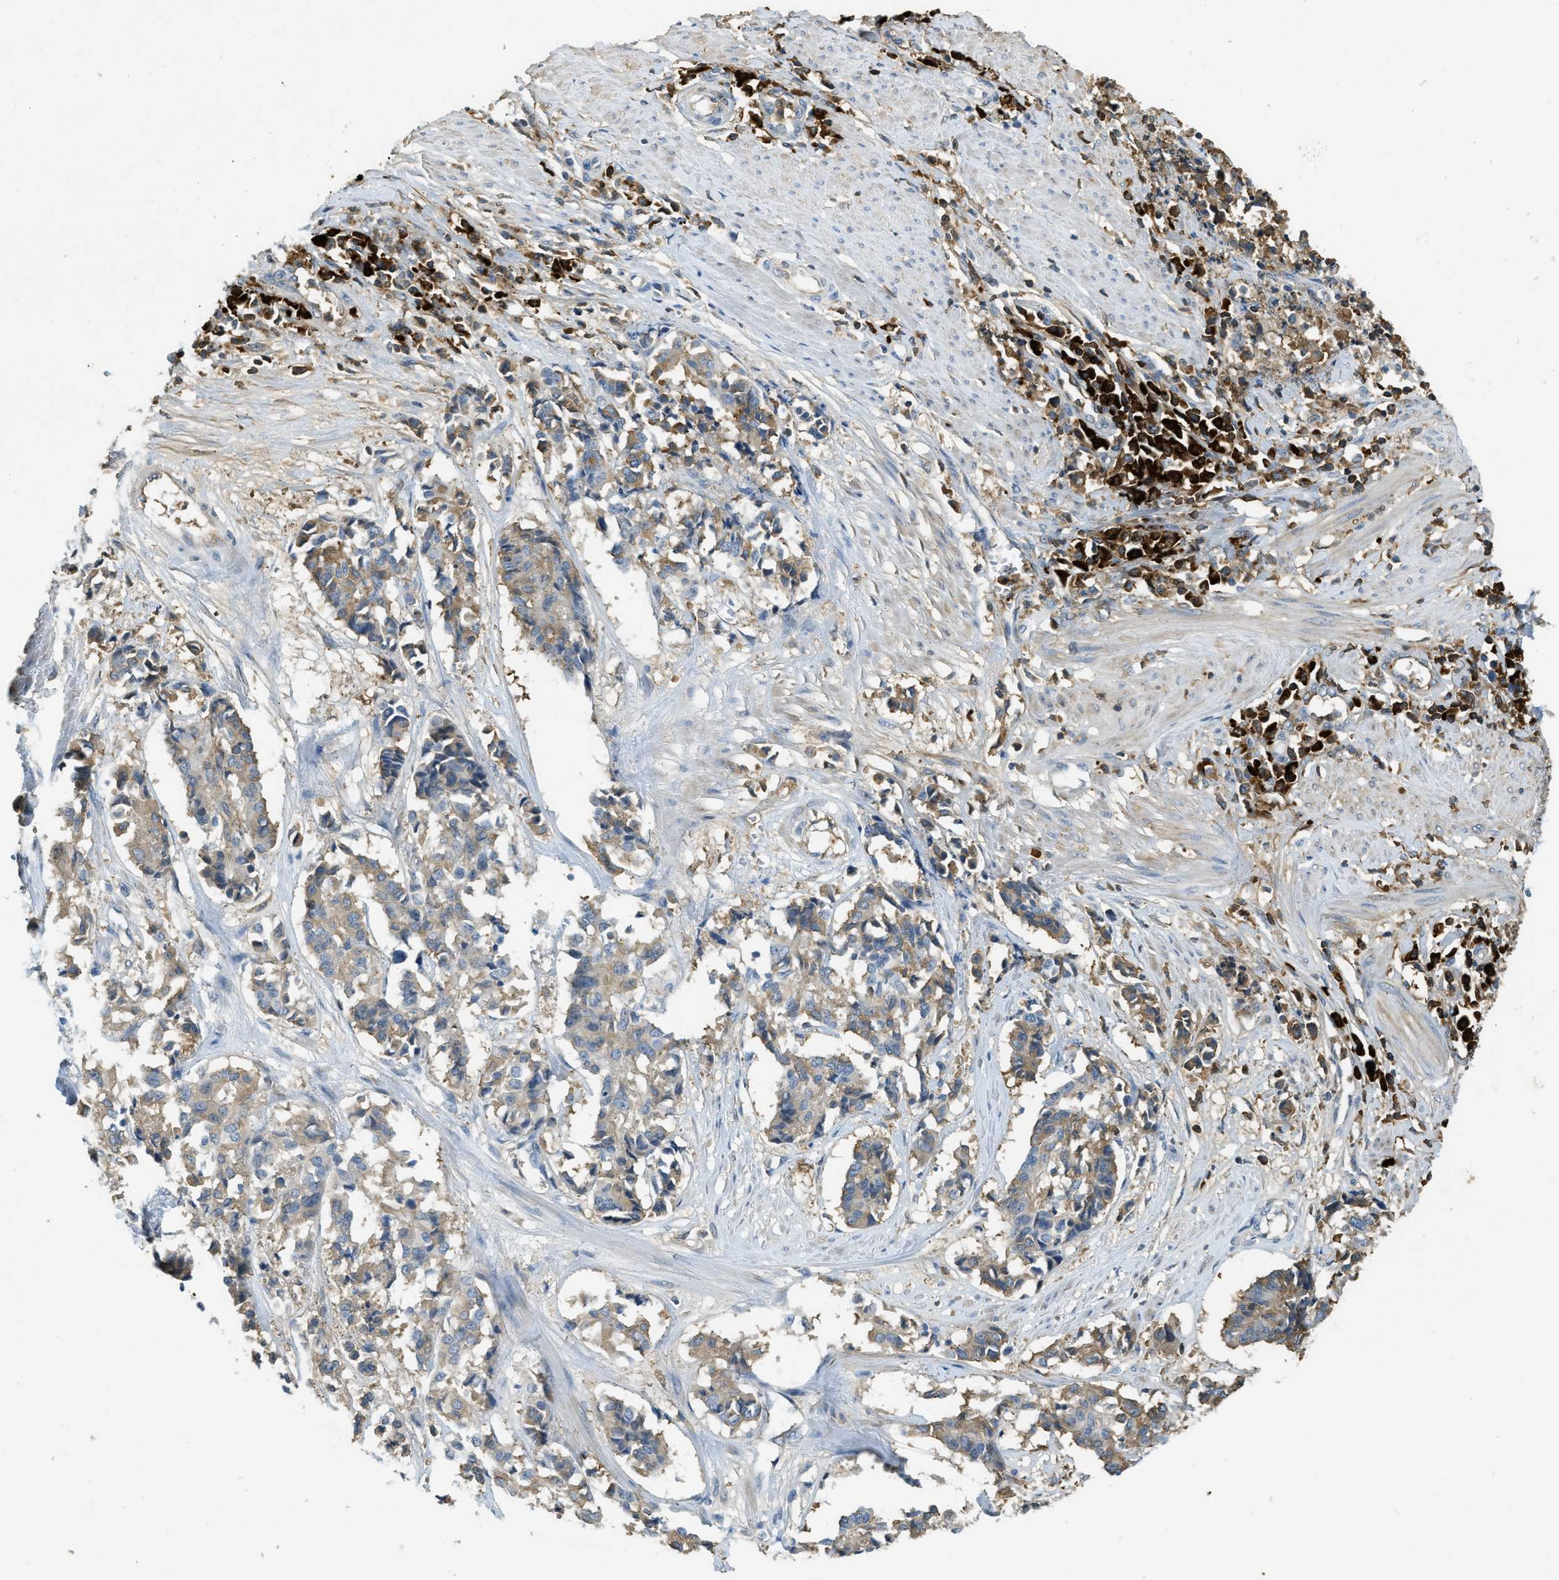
{"staining": {"intensity": "moderate", "quantity": ">75%", "location": "cytoplasmic/membranous"}, "tissue": "cervical cancer", "cell_type": "Tumor cells", "image_type": "cancer", "snomed": [{"axis": "morphology", "description": "Squamous cell carcinoma, NOS"}, {"axis": "topography", "description": "Cervix"}], "caption": "Immunohistochemical staining of cervical cancer (squamous cell carcinoma) shows medium levels of moderate cytoplasmic/membranous protein expression in about >75% of tumor cells.", "gene": "PRTN3", "patient": {"sex": "female", "age": 35}}